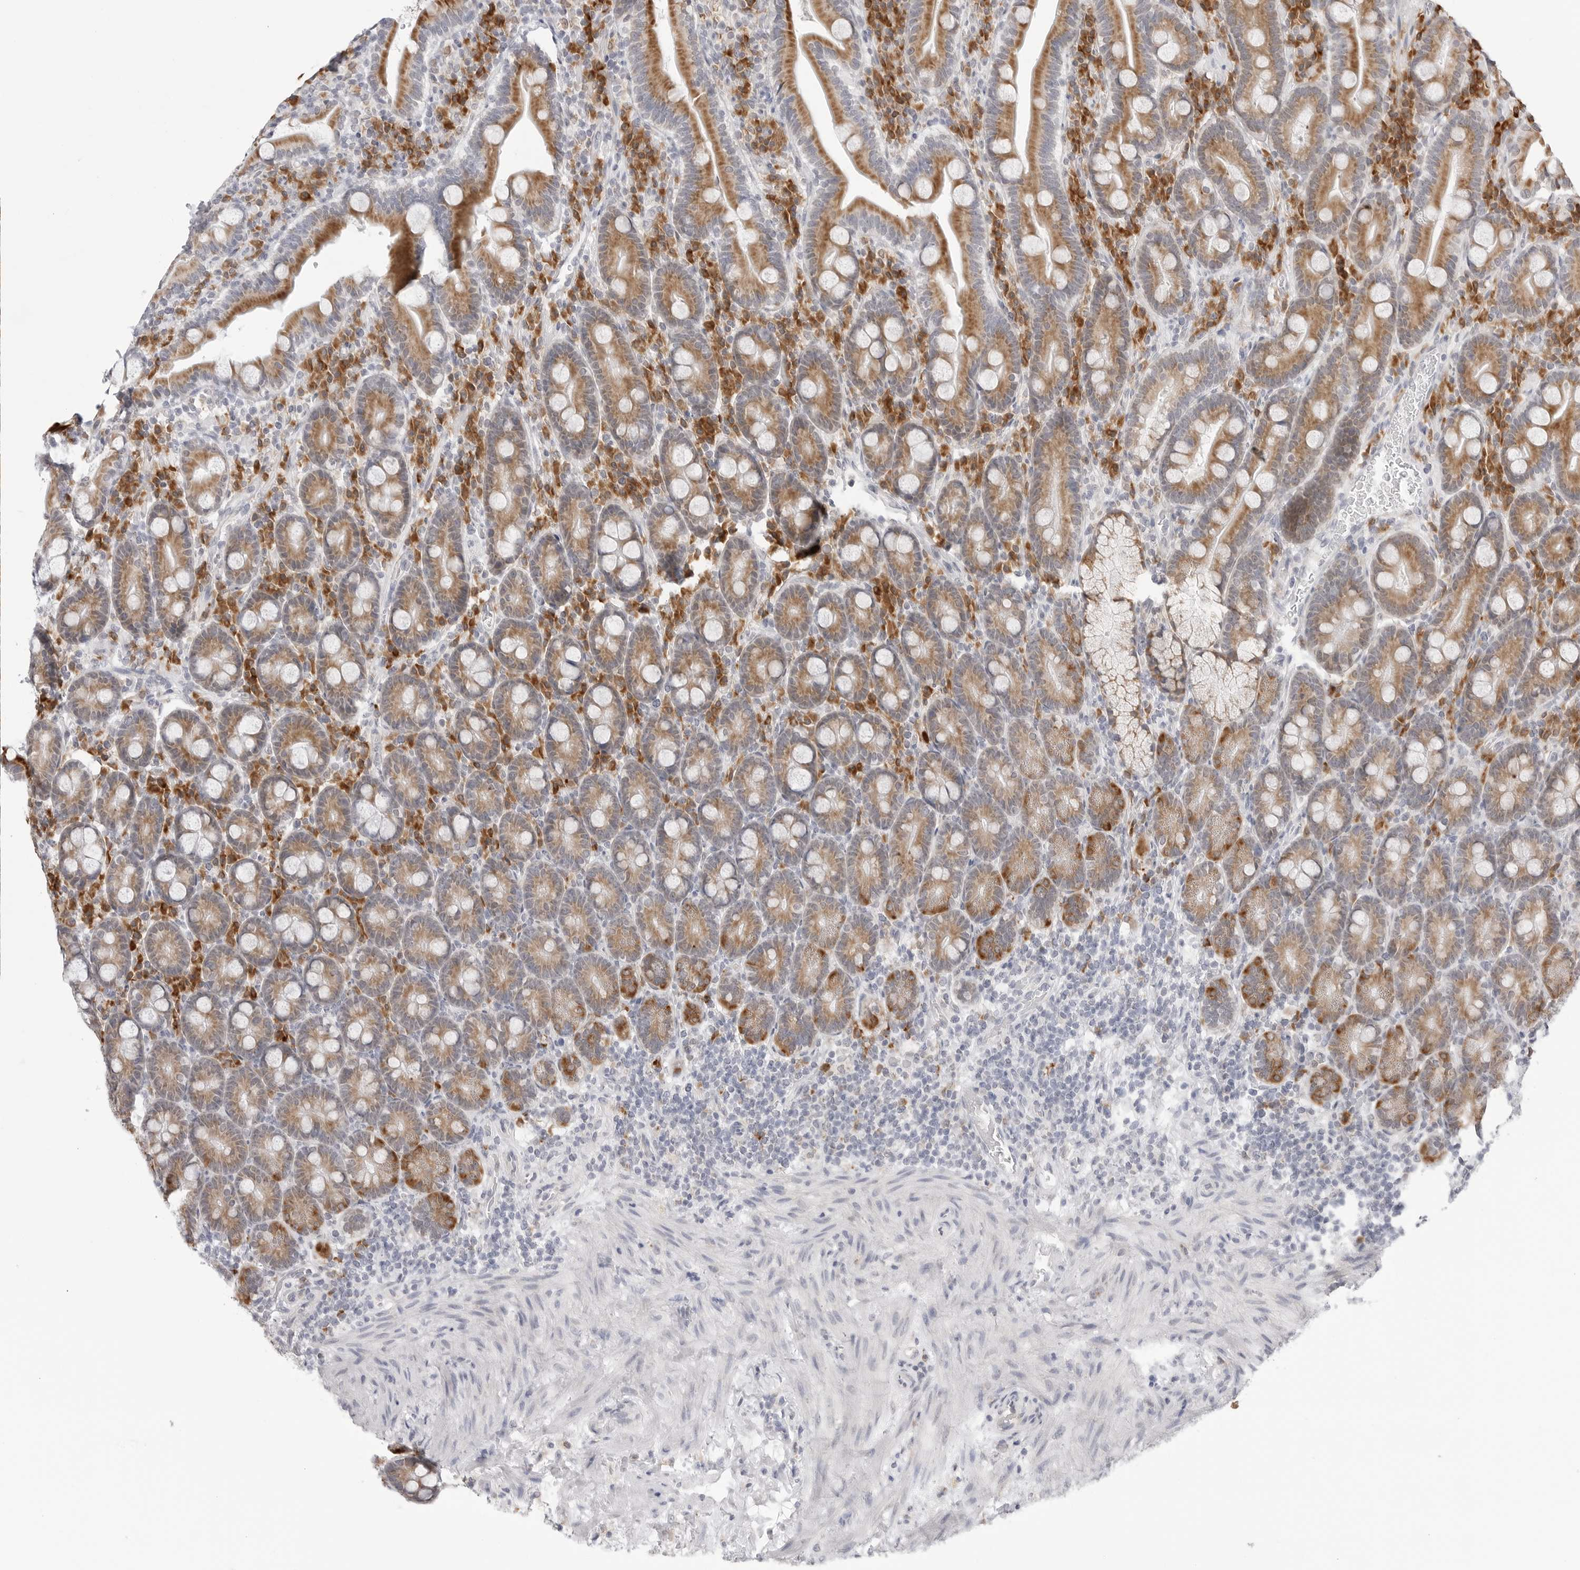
{"staining": {"intensity": "moderate", "quantity": ">75%", "location": "cytoplasmic/membranous"}, "tissue": "duodenum", "cell_type": "Glandular cells", "image_type": "normal", "snomed": [{"axis": "morphology", "description": "Normal tissue, NOS"}, {"axis": "topography", "description": "Duodenum"}], "caption": "This photomicrograph exhibits unremarkable duodenum stained with immunohistochemistry (IHC) to label a protein in brown. The cytoplasmic/membranous of glandular cells show moderate positivity for the protein. Nuclei are counter-stained blue.", "gene": "RPN1", "patient": {"sex": "male", "age": 35}}